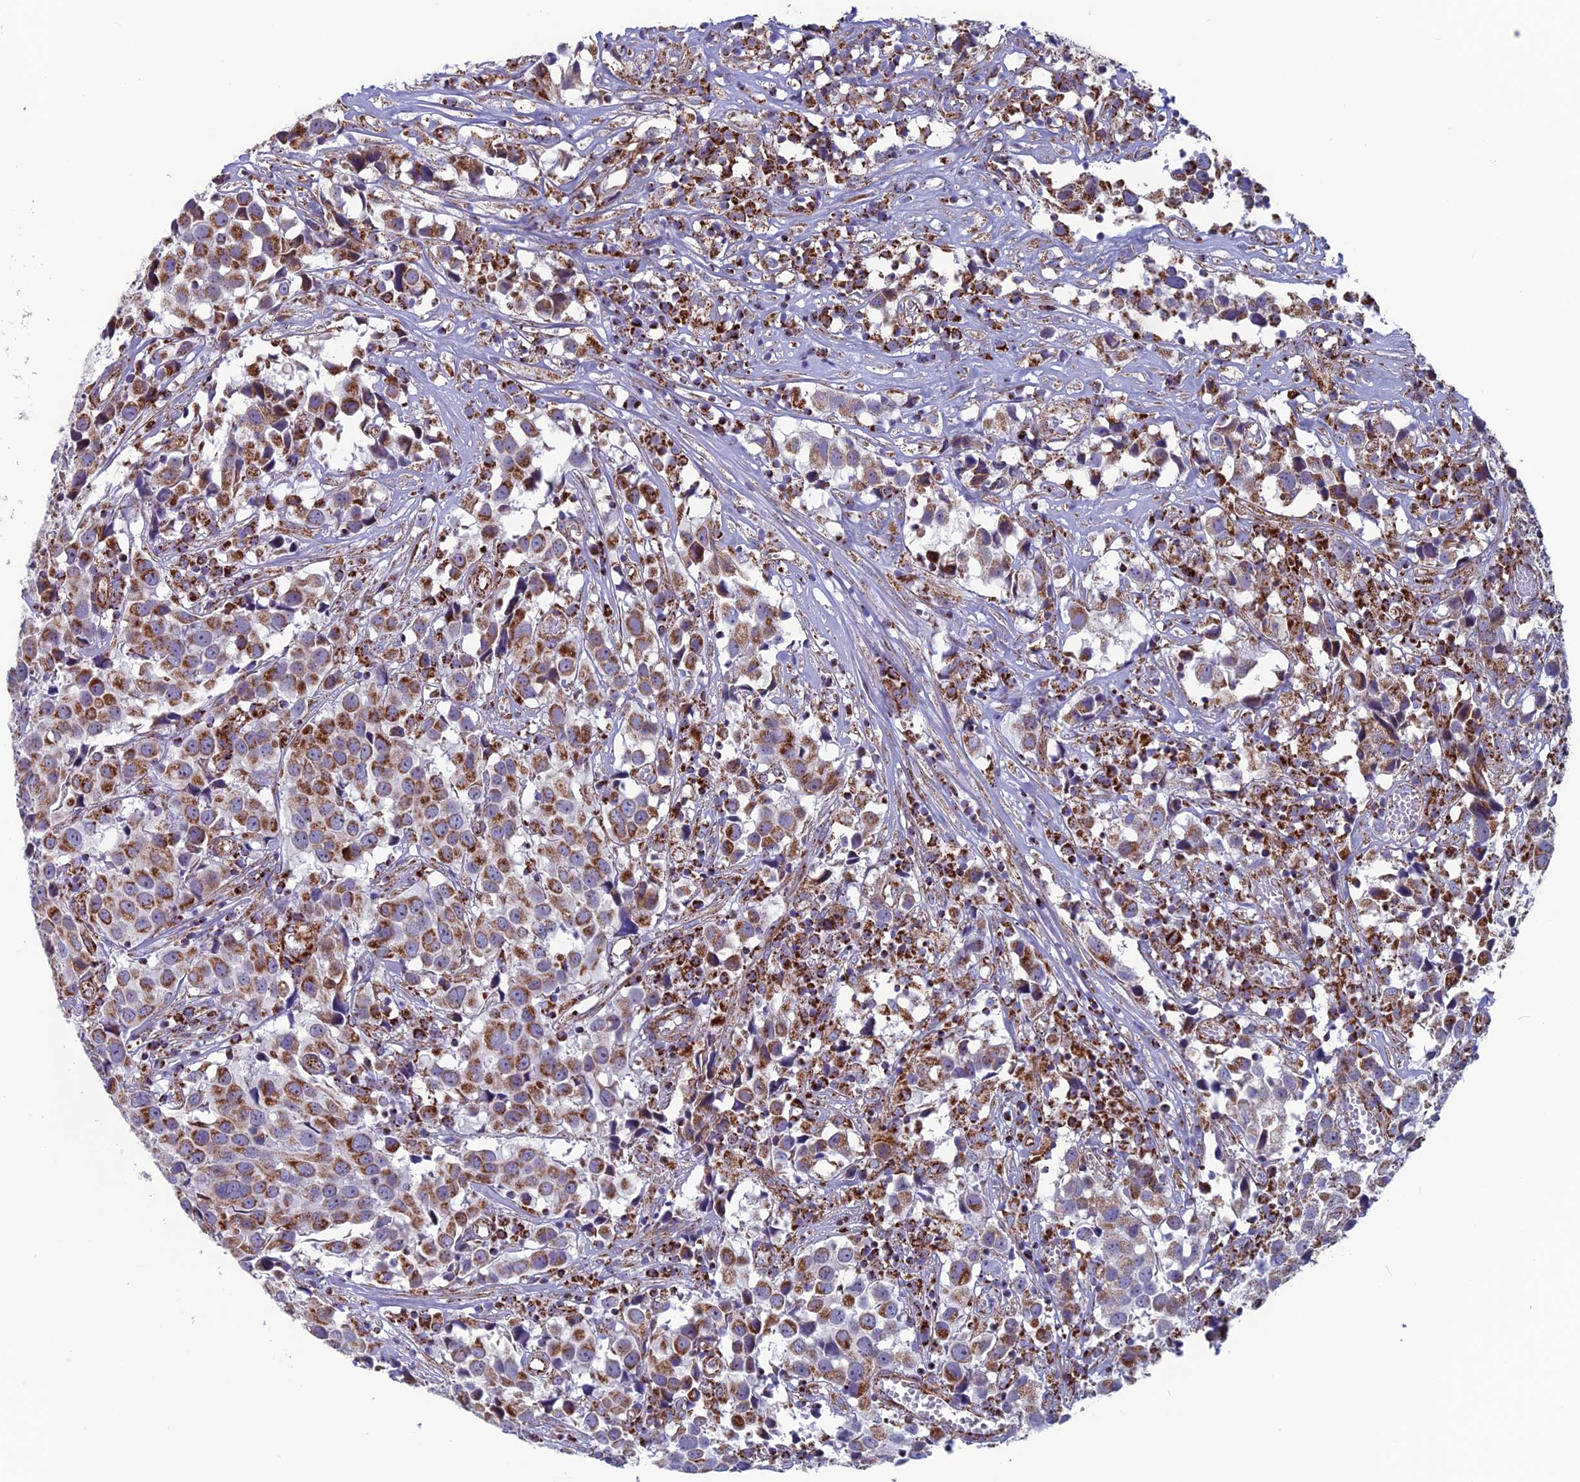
{"staining": {"intensity": "moderate", "quantity": ">75%", "location": "cytoplasmic/membranous"}, "tissue": "urothelial cancer", "cell_type": "Tumor cells", "image_type": "cancer", "snomed": [{"axis": "morphology", "description": "Urothelial carcinoma, High grade"}, {"axis": "topography", "description": "Urinary bladder"}], "caption": "Urothelial cancer stained with a protein marker demonstrates moderate staining in tumor cells.", "gene": "MRPS18B", "patient": {"sex": "female", "age": 75}}